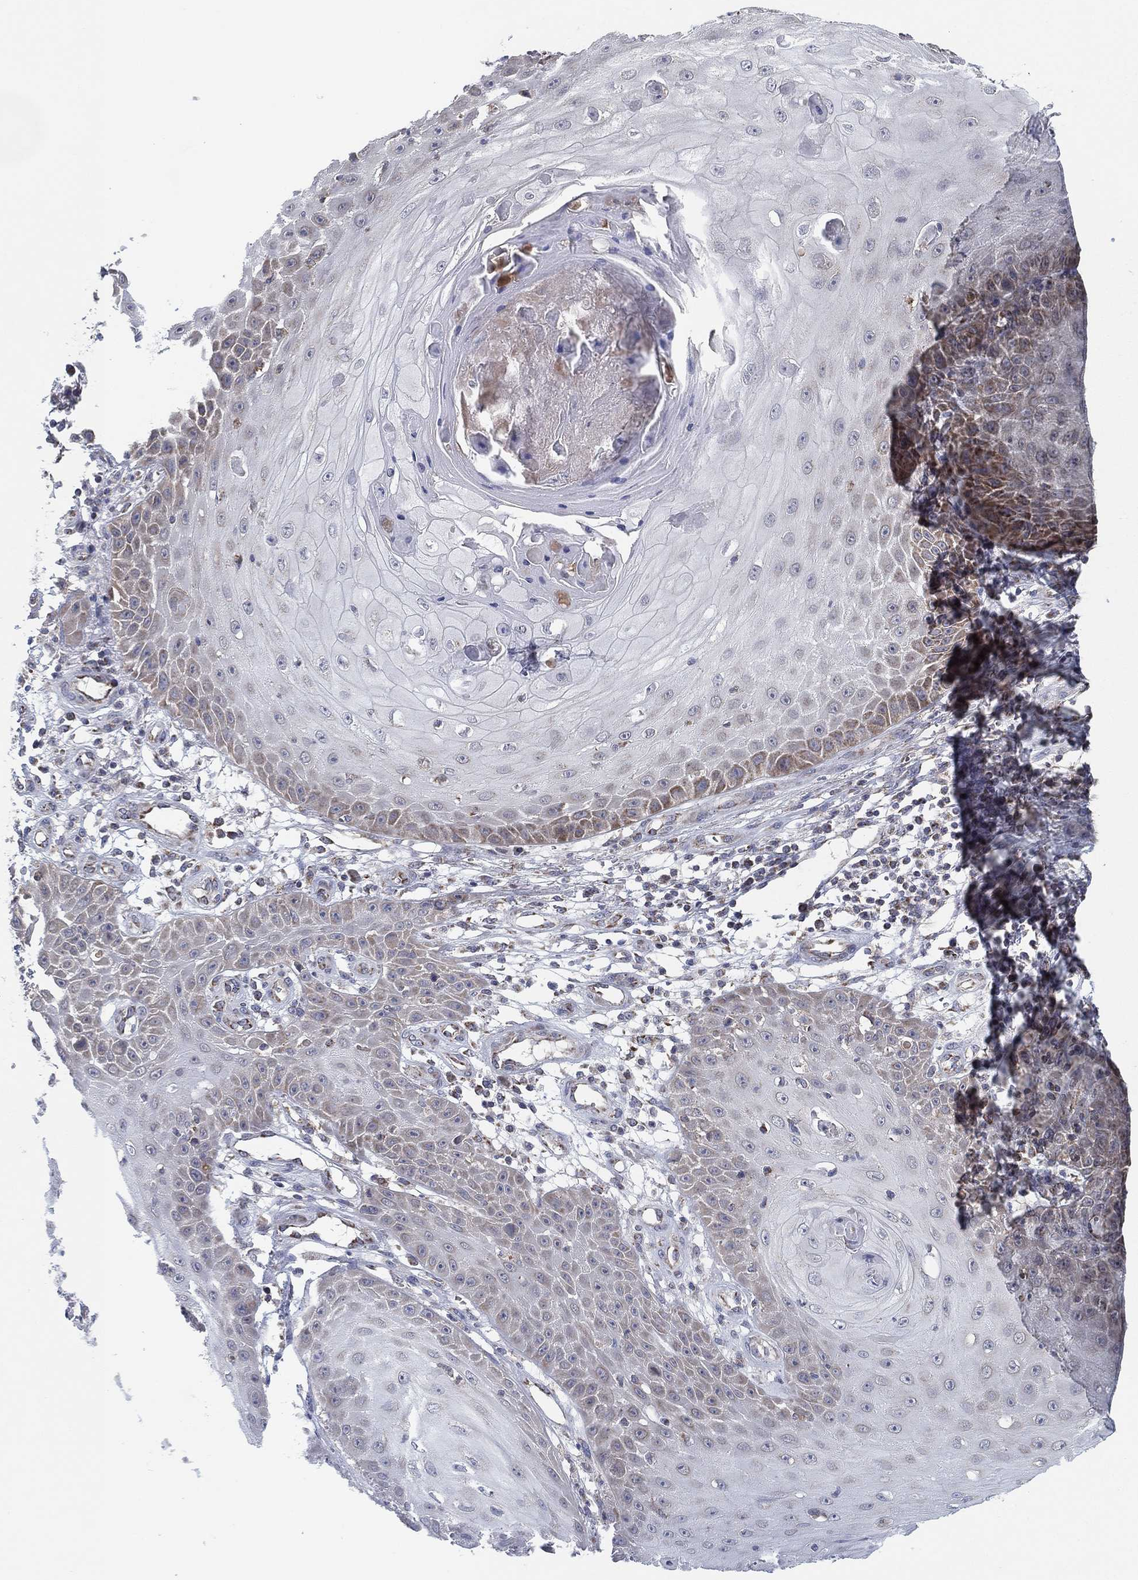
{"staining": {"intensity": "weak", "quantity": "<25%", "location": "cytoplasmic/membranous"}, "tissue": "skin cancer", "cell_type": "Tumor cells", "image_type": "cancer", "snomed": [{"axis": "morphology", "description": "Squamous cell carcinoma, NOS"}, {"axis": "topography", "description": "Skin"}], "caption": "Immunohistochemistry (IHC) of human skin squamous cell carcinoma displays no staining in tumor cells.", "gene": "PSMG4", "patient": {"sex": "male", "age": 70}}